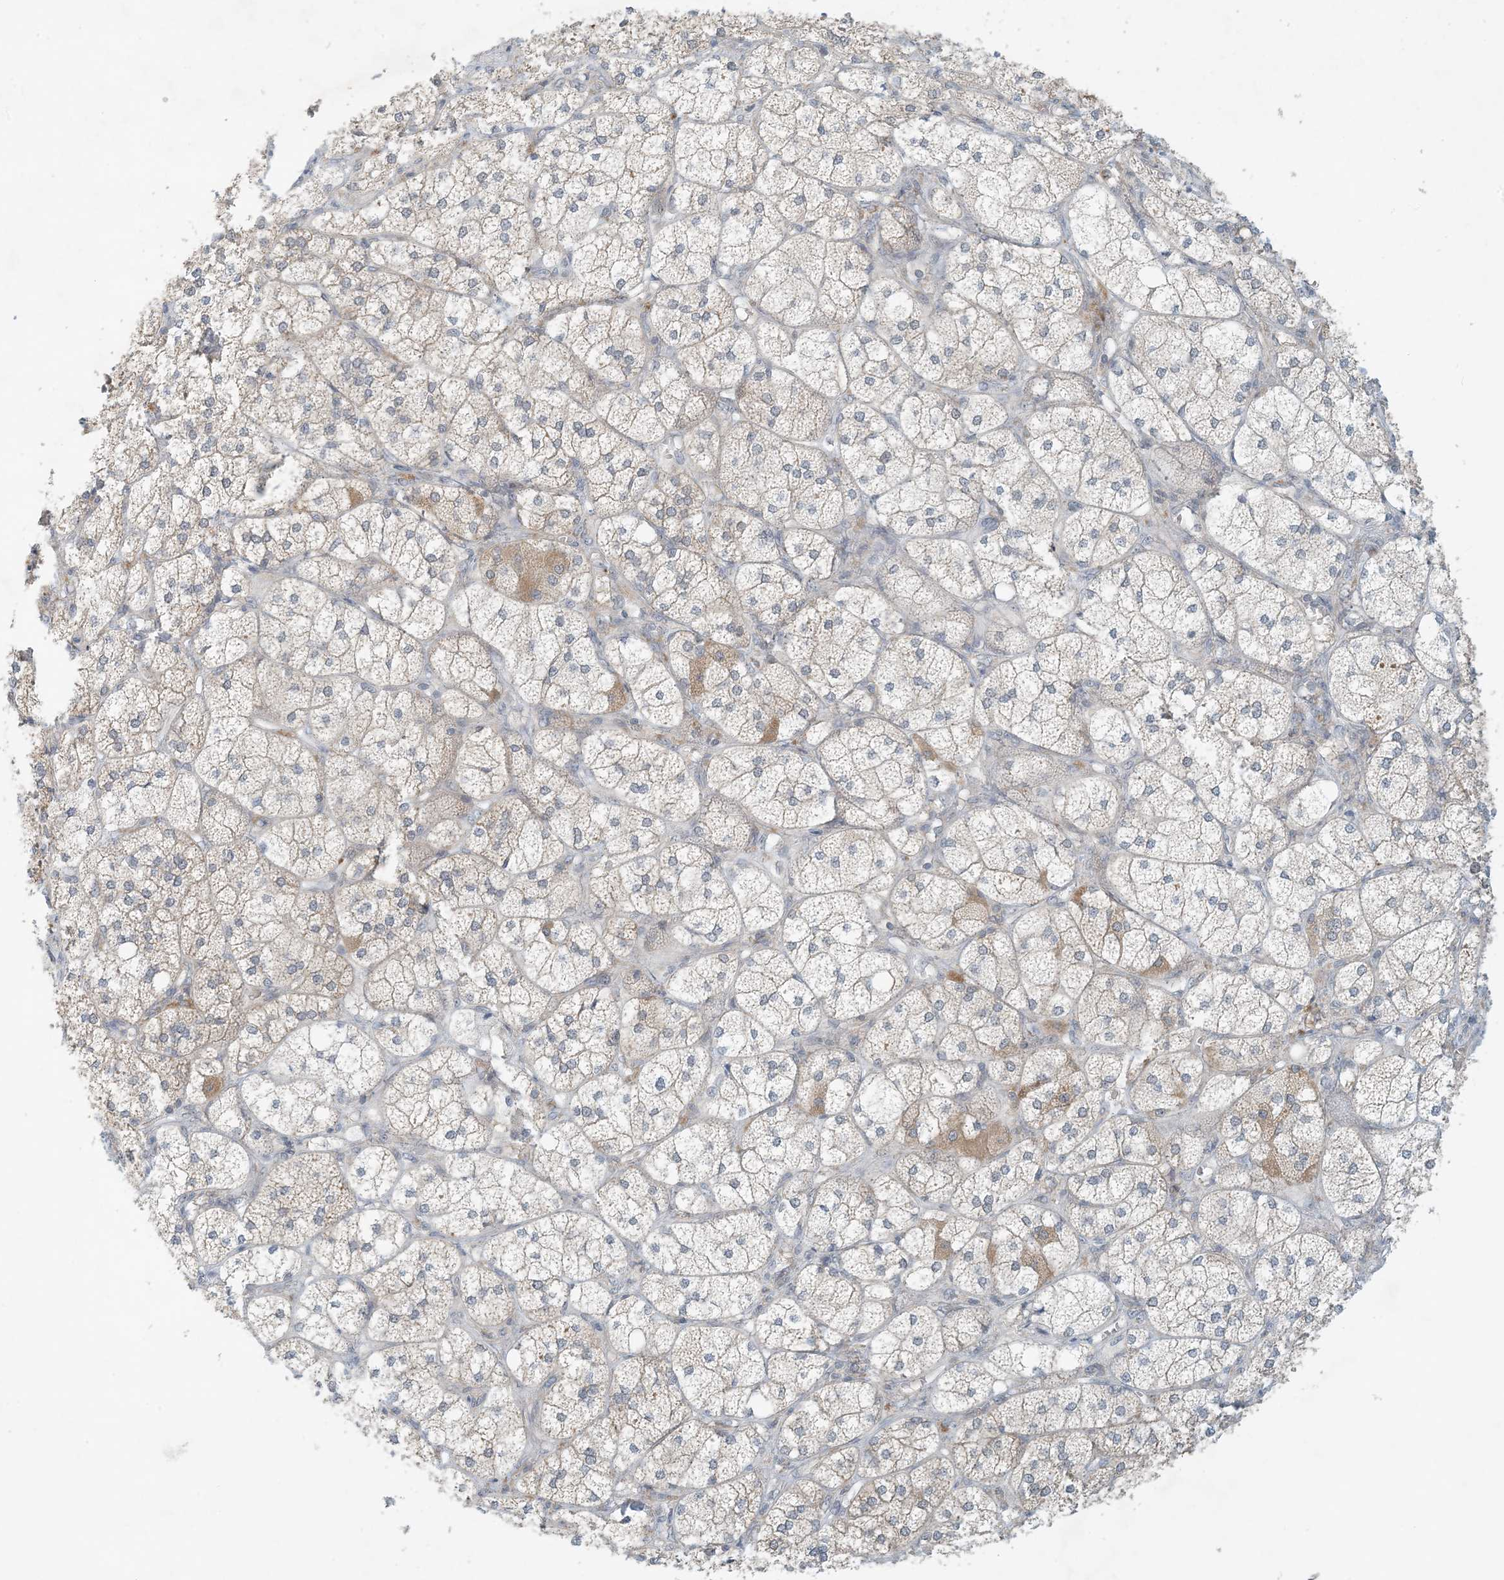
{"staining": {"intensity": "moderate", "quantity": "25%-75%", "location": "cytoplasmic/membranous"}, "tissue": "adrenal gland", "cell_type": "Glandular cells", "image_type": "normal", "snomed": [{"axis": "morphology", "description": "Normal tissue, NOS"}, {"axis": "topography", "description": "Adrenal gland"}], "caption": "A medium amount of moderate cytoplasmic/membranous staining is seen in about 25%-75% of glandular cells in unremarkable adrenal gland.", "gene": "OBI1", "patient": {"sex": "female", "age": 61}}